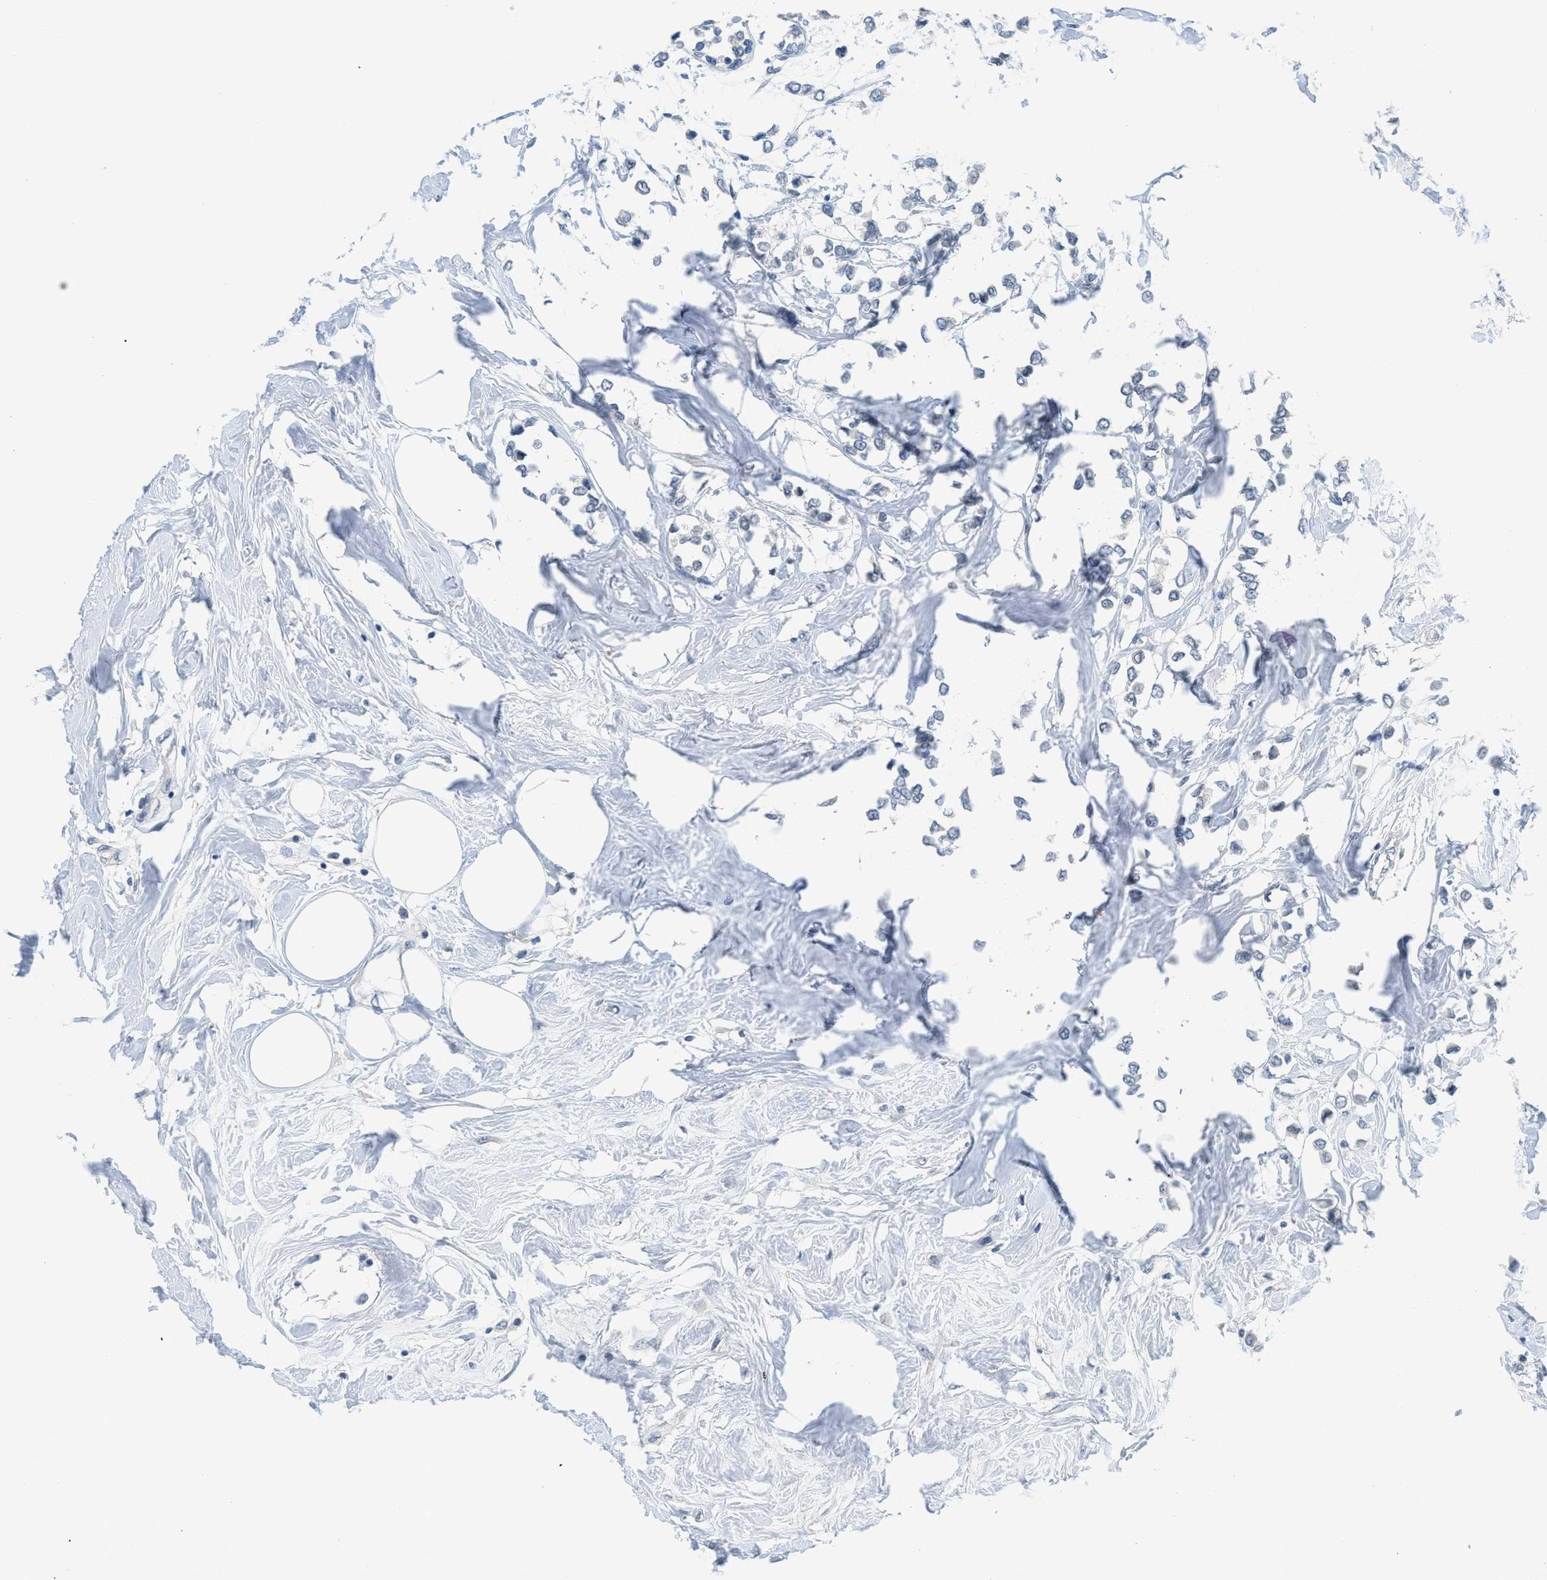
{"staining": {"intensity": "negative", "quantity": "none", "location": "none"}, "tissue": "breast cancer", "cell_type": "Tumor cells", "image_type": "cancer", "snomed": [{"axis": "morphology", "description": "Lobular carcinoma"}, {"axis": "topography", "description": "Breast"}], "caption": "Immunohistochemistry of breast lobular carcinoma shows no expression in tumor cells.", "gene": "TNFAIP1", "patient": {"sex": "female", "age": 51}}